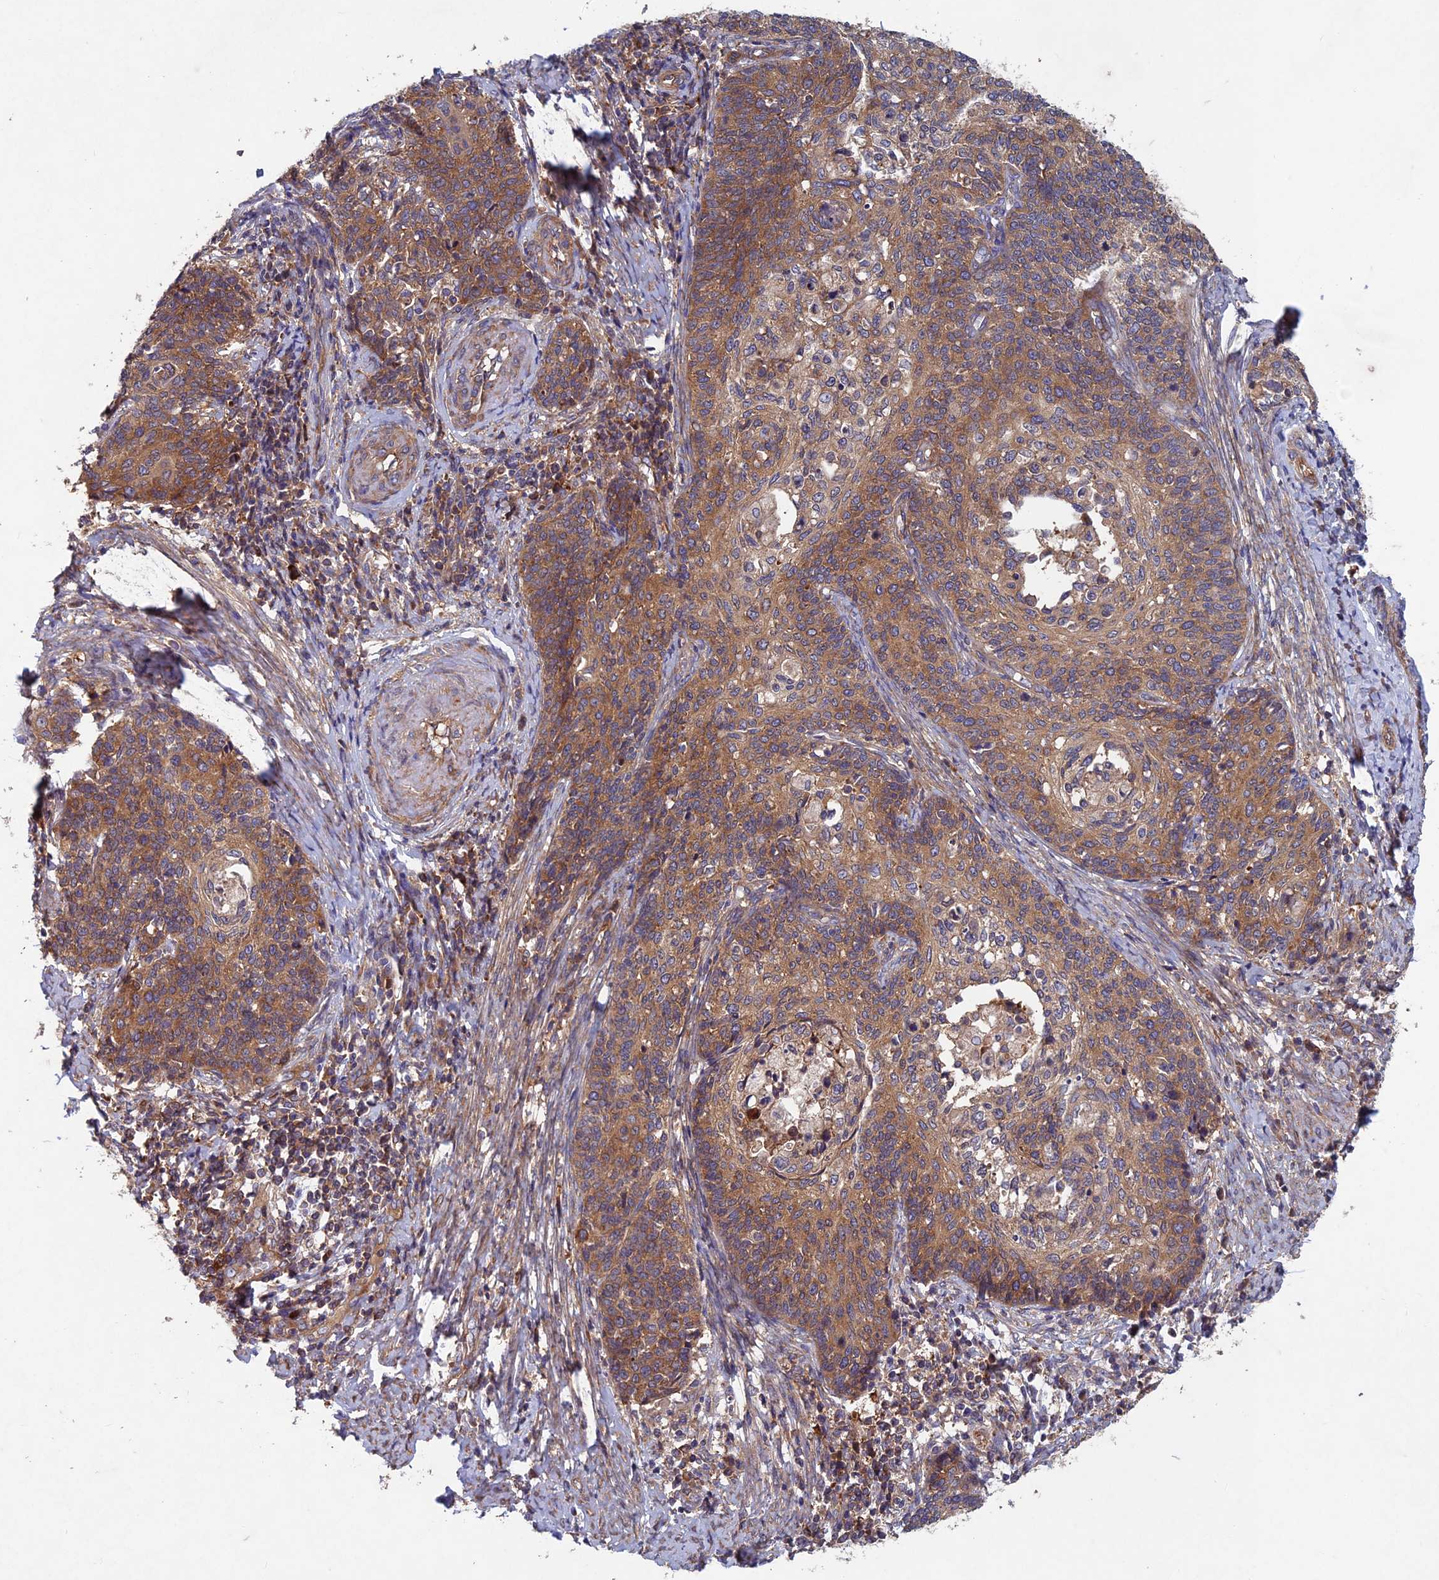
{"staining": {"intensity": "moderate", "quantity": ">75%", "location": "cytoplasmic/membranous"}, "tissue": "cervical cancer", "cell_type": "Tumor cells", "image_type": "cancer", "snomed": [{"axis": "morphology", "description": "Squamous cell carcinoma, NOS"}, {"axis": "topography", "description": "Cervix"}], "caption": "Immunohistochemical staining of human cervical squamous cell carcinoma displays medium levels of moderate cytoplasmic/membranous protein positivity in approximately >75% of tumor cells.", "gene": "NCAPG", "patient": {"sex": "female", "age": 39}}